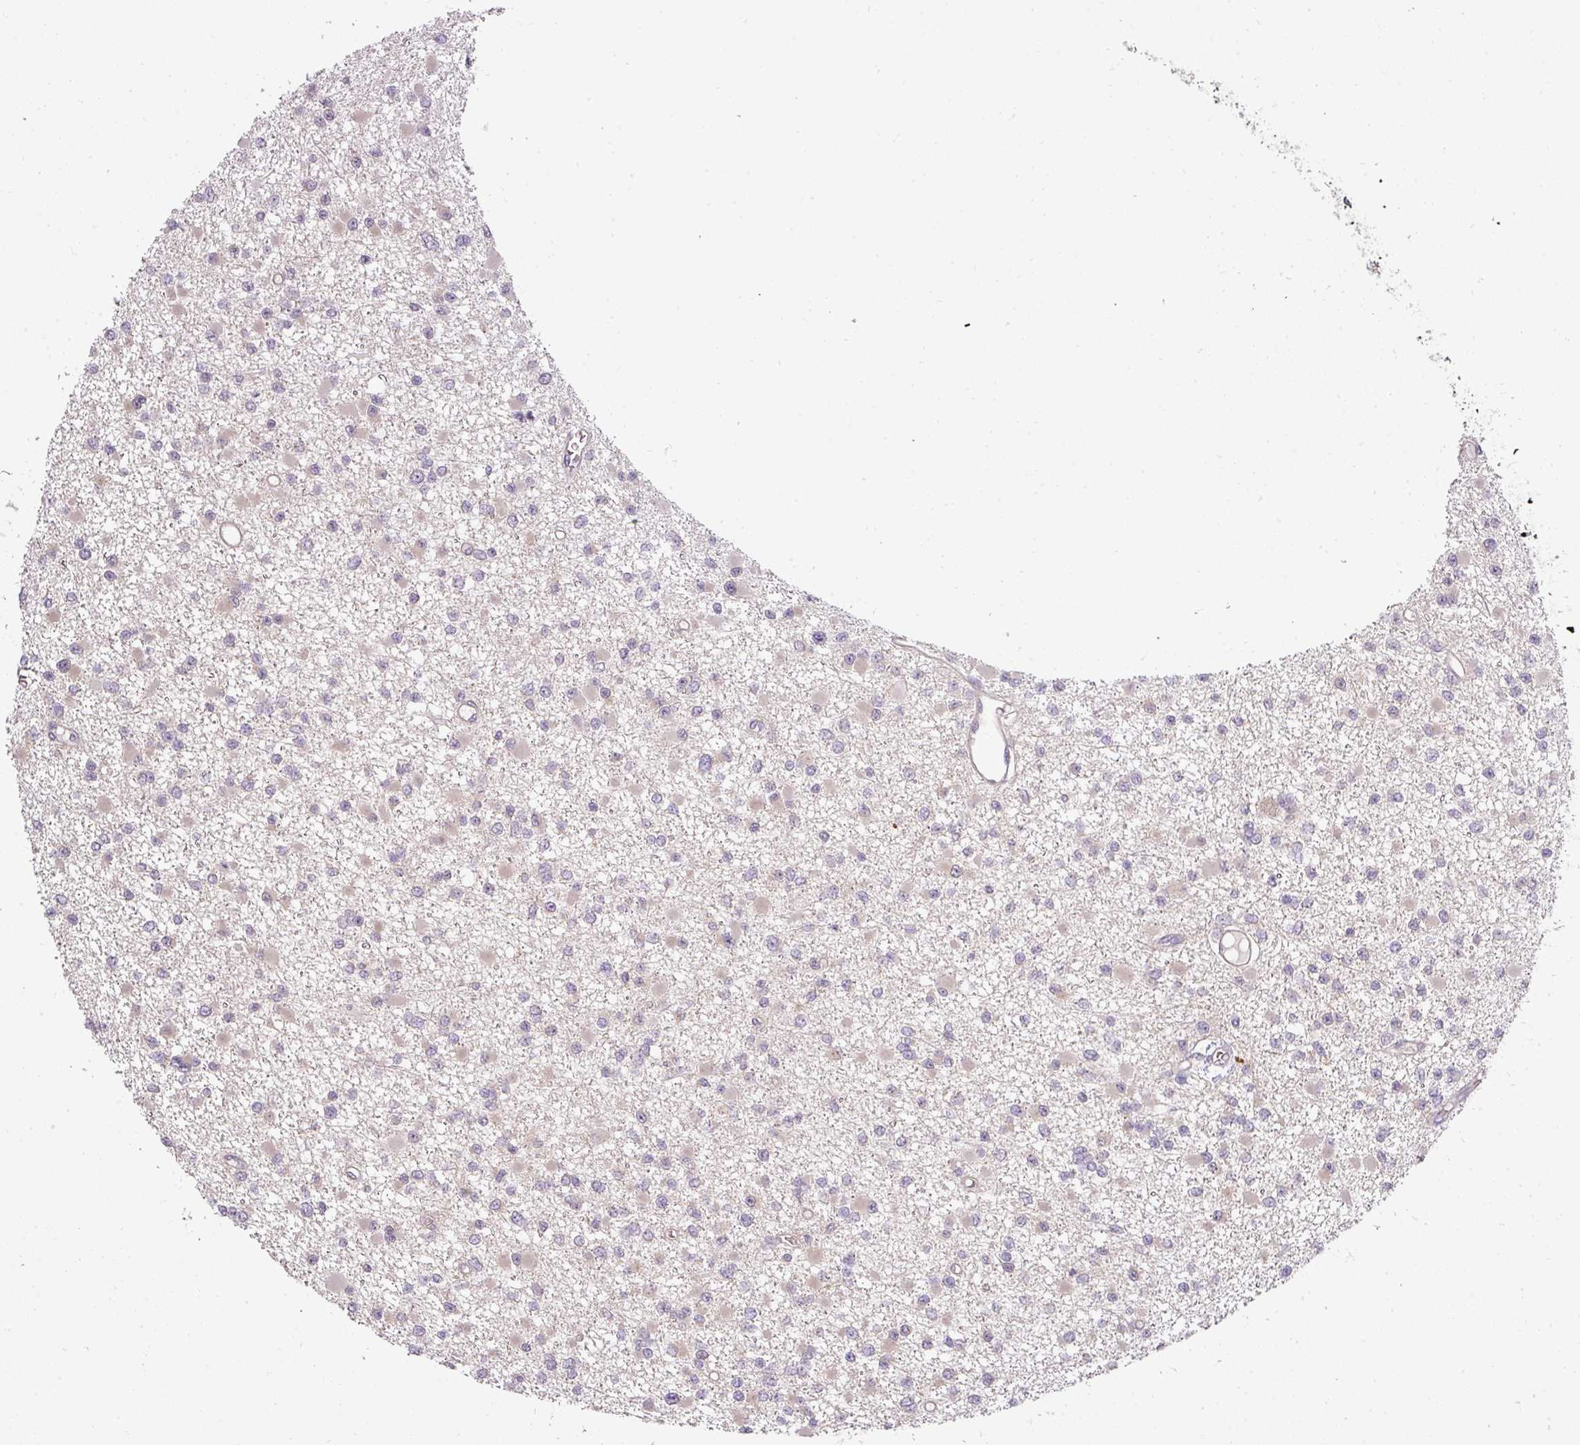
{"staining": {"intensity": "negative", "quantity": "none", "location": "none"}, "tissue": "glioma", "cell_type": "Tumor cells", "image_type": "cancer", "snomed": [{"axis": "morphology", "description": "Glioma, malignant, Low grade"}, {"axis": "topography", "description": "Brain"}], "caption": "A histopathology image of human low-grade glioma (malignant) is negative for staining in tumor cells.", "gene": "NIN", "patient": {"sex": "female", "age": 22}}